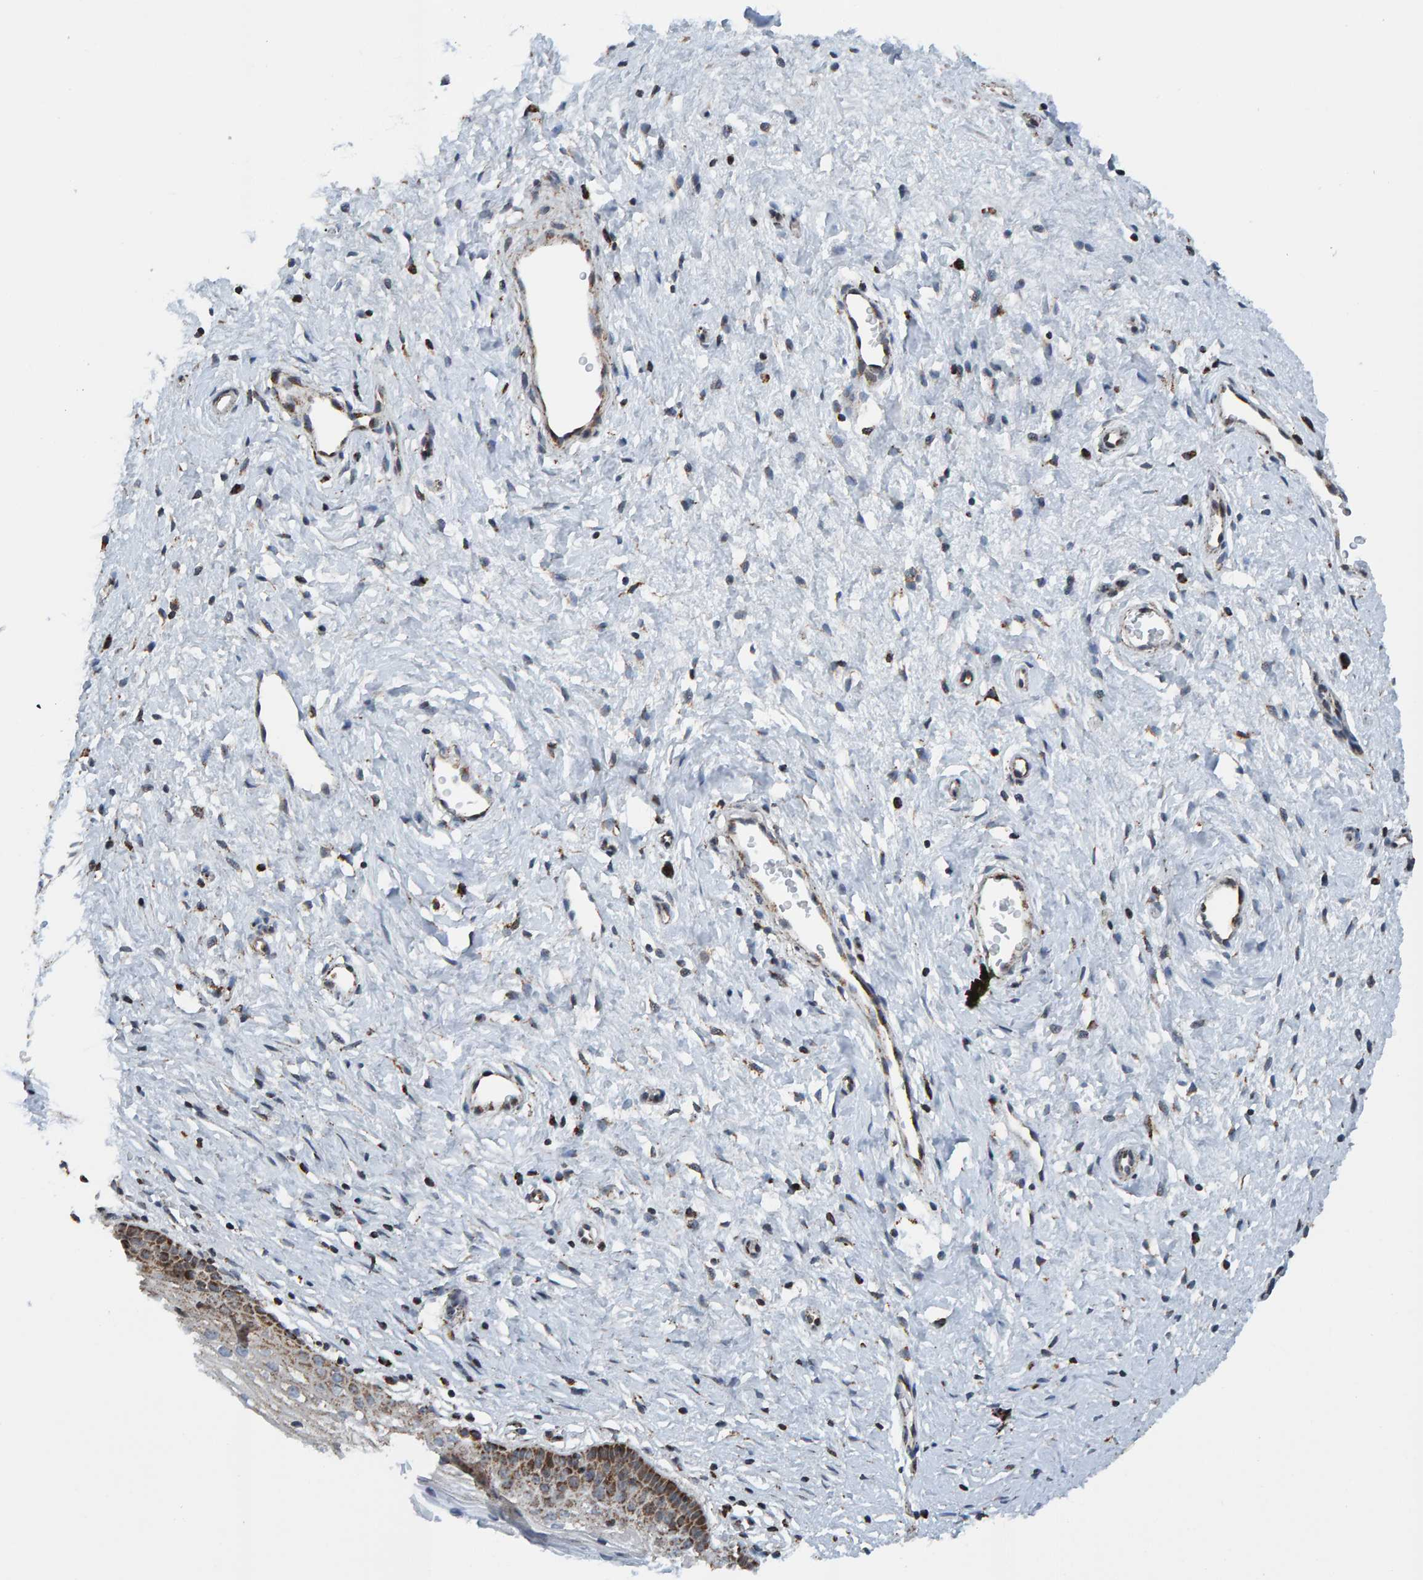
{"staining": {"intensity": "moderate", "quantity": ">75%", "location": "cytoplasmic/membranous"}, "tissue": "cervix", "cell_type": "Squamous epithelial cells", "image_type": "normal", "snomed": [{"axis": "morphology", "description": "Normal tissue, NOS"}, {"axis": "topography", "description": "Cervix"}], "caption": "DAB immunohistochemical staining of benign human cervix displays moderate cytoplasmic/membranous protein expression in about >75% of squamous epithelial cells.", "gene": "ZNF48", "patient": {"sex": "female", "age": 27}}